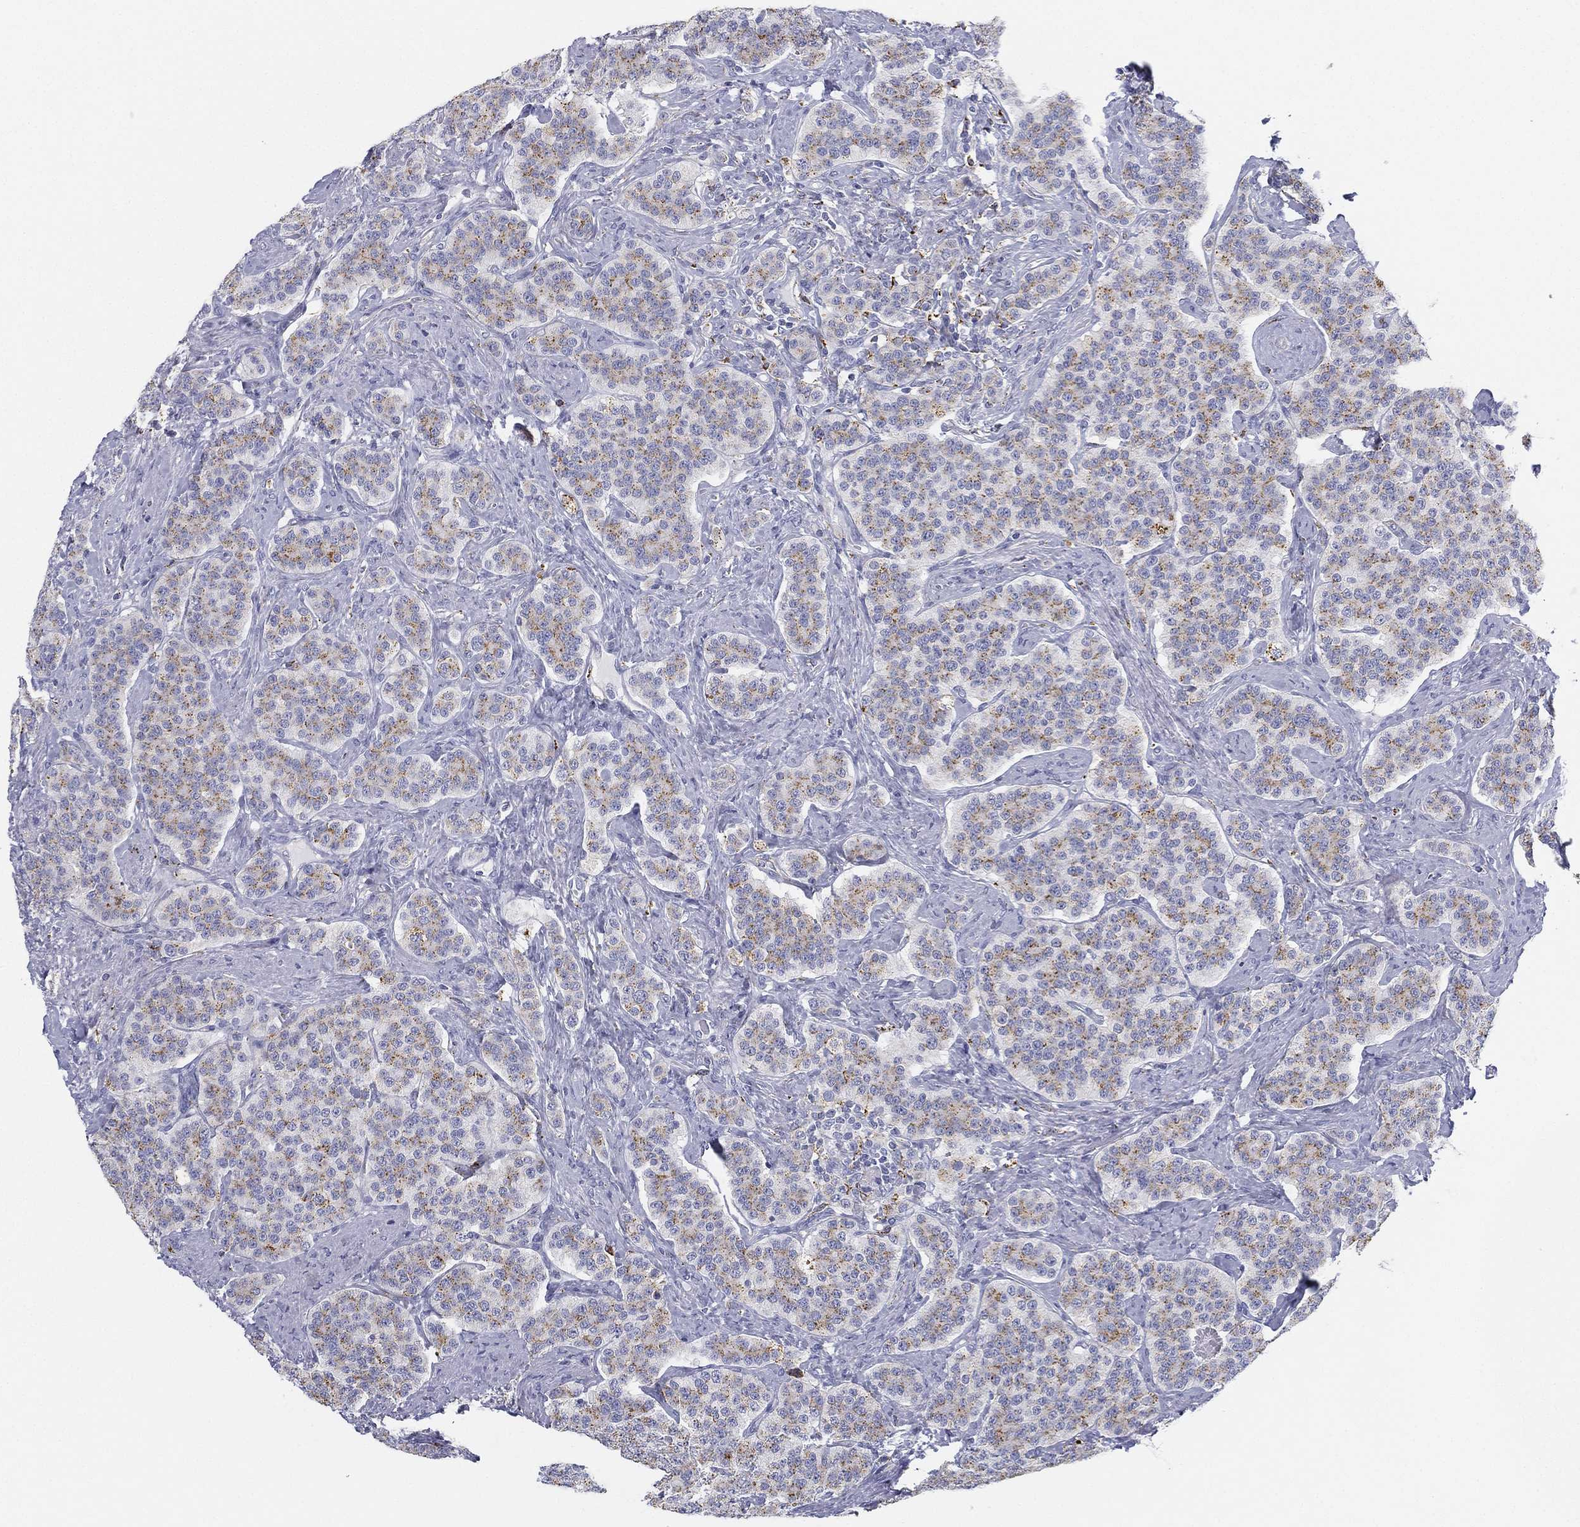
{"staining": {"intensity": "weak", "quantity": ">75%", "location": "cytoplasmic/membranous"}, "tissue": "carcinoid", "cell_type": "Tumor cells", "image_type": "cancer", "snomed": [{"axis": "morphology", "description": "Carcinoid, malignant, NOS"}, {"axis": "topography", "description": "Small intestine"}], "caption": "An immunohistochemistry image of tumor tissue is shown. Protein staining in brown highlights weak cytoplasmic/membranous positivity in carcinoid within tumor cells.", "gene": "NPC2", "patient": {"sex": "female", "age": 58}}